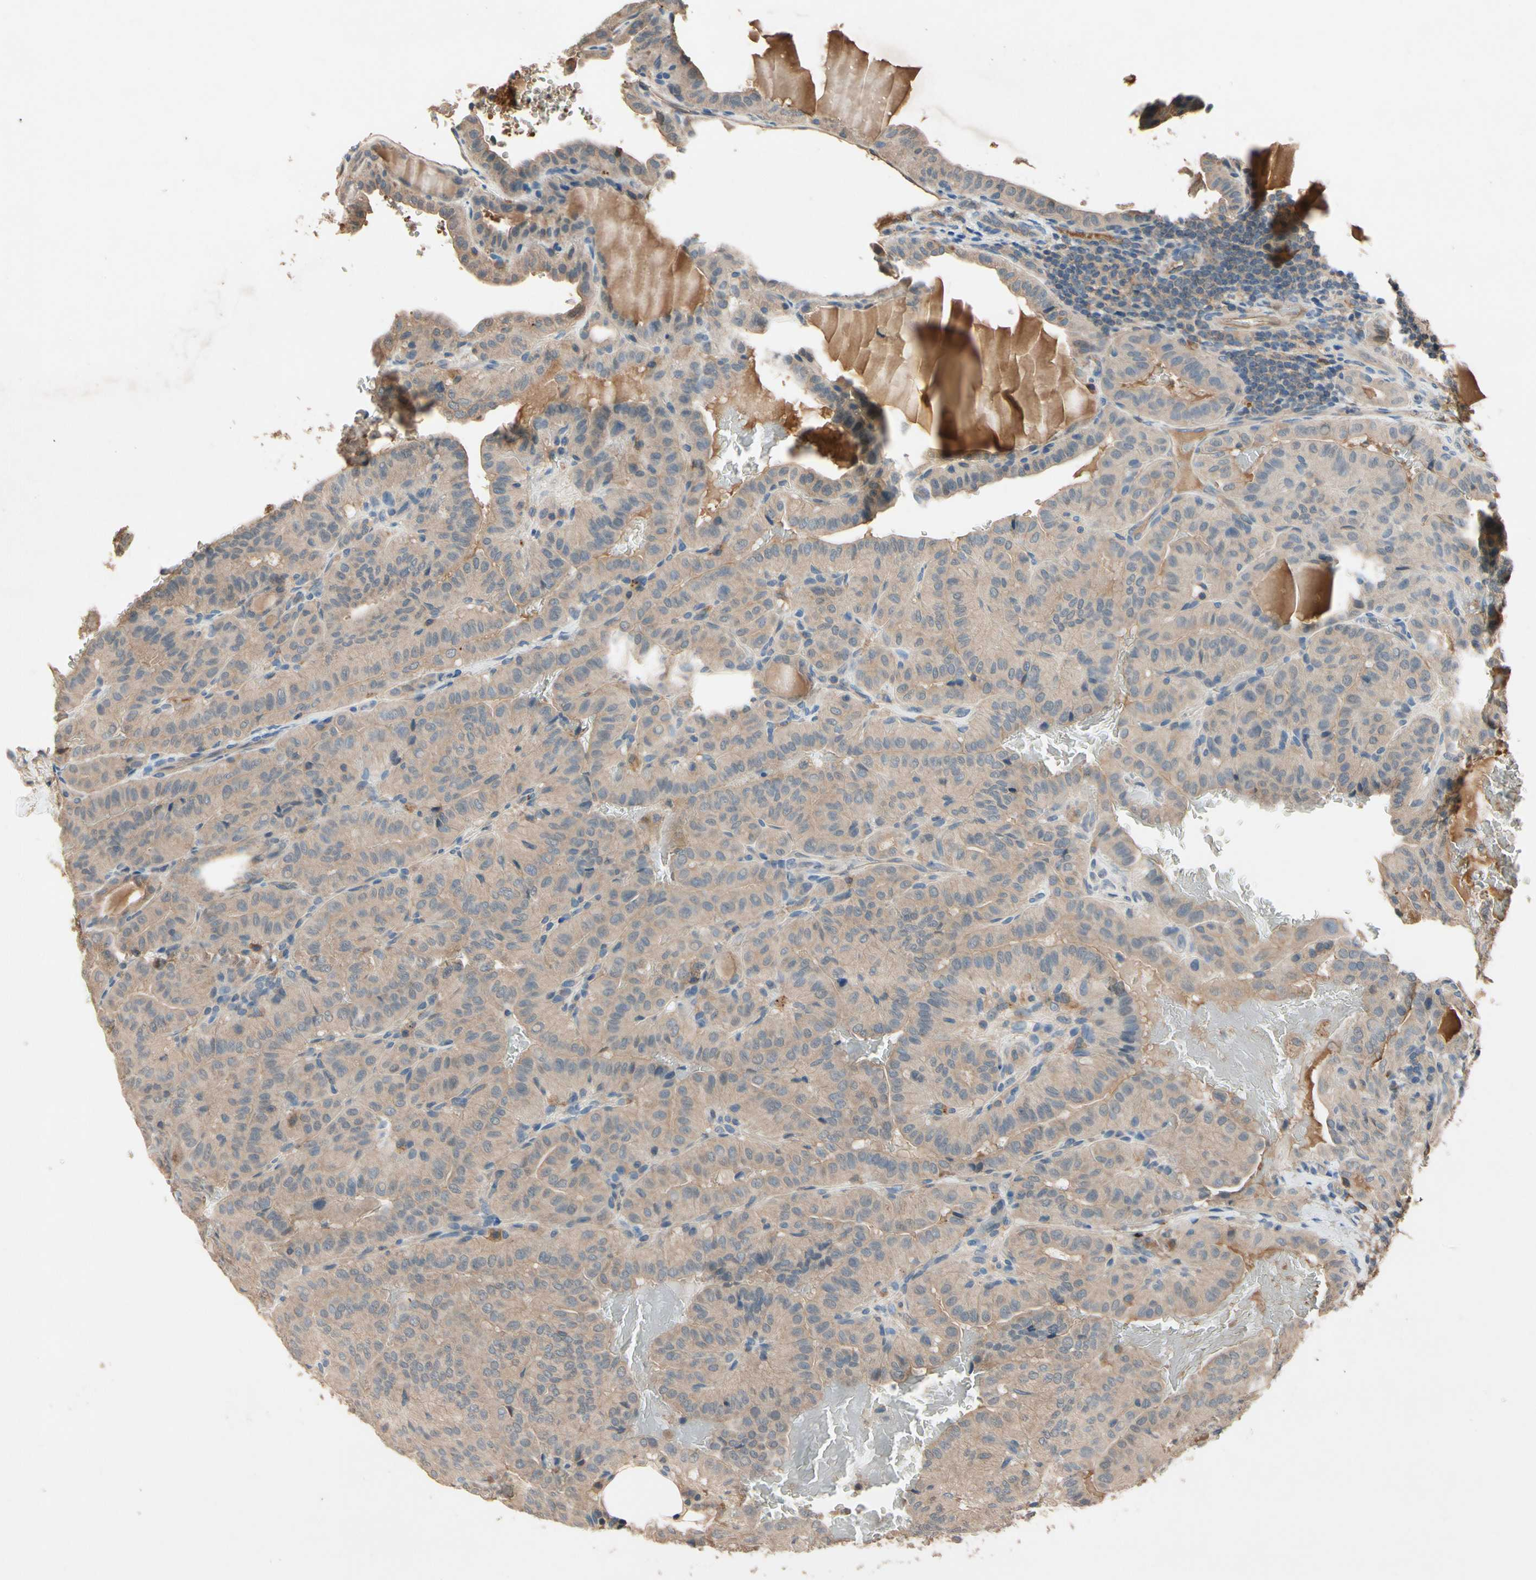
{"staining": {"intensity": "weak", "quantity": ">75%", "location": "cytoplasmic/membranous"}, "tissue": "thyroid cancer", "cell_type": "Tumor cells", "image_type": "cancer", "snomed": [{"axis": "morphology", "description": "Papillary adenocarcinoma, NOS"}, {"axis": "topography", "description": "Thyroid gland"}], "caption": "A brown stain shows weak cytoplasmic/membranous staining of a protein in thyroid cancer tumor cells. The staining was performed using DAB (3,3'-diaminobenzidine) to visualize the protein expression in brown, while the nuclei were stained in blue with hematoxylin (Magnification: 20x).", "gene": "IL1RL1", "patient": {"sex": "male", "age": 77}}